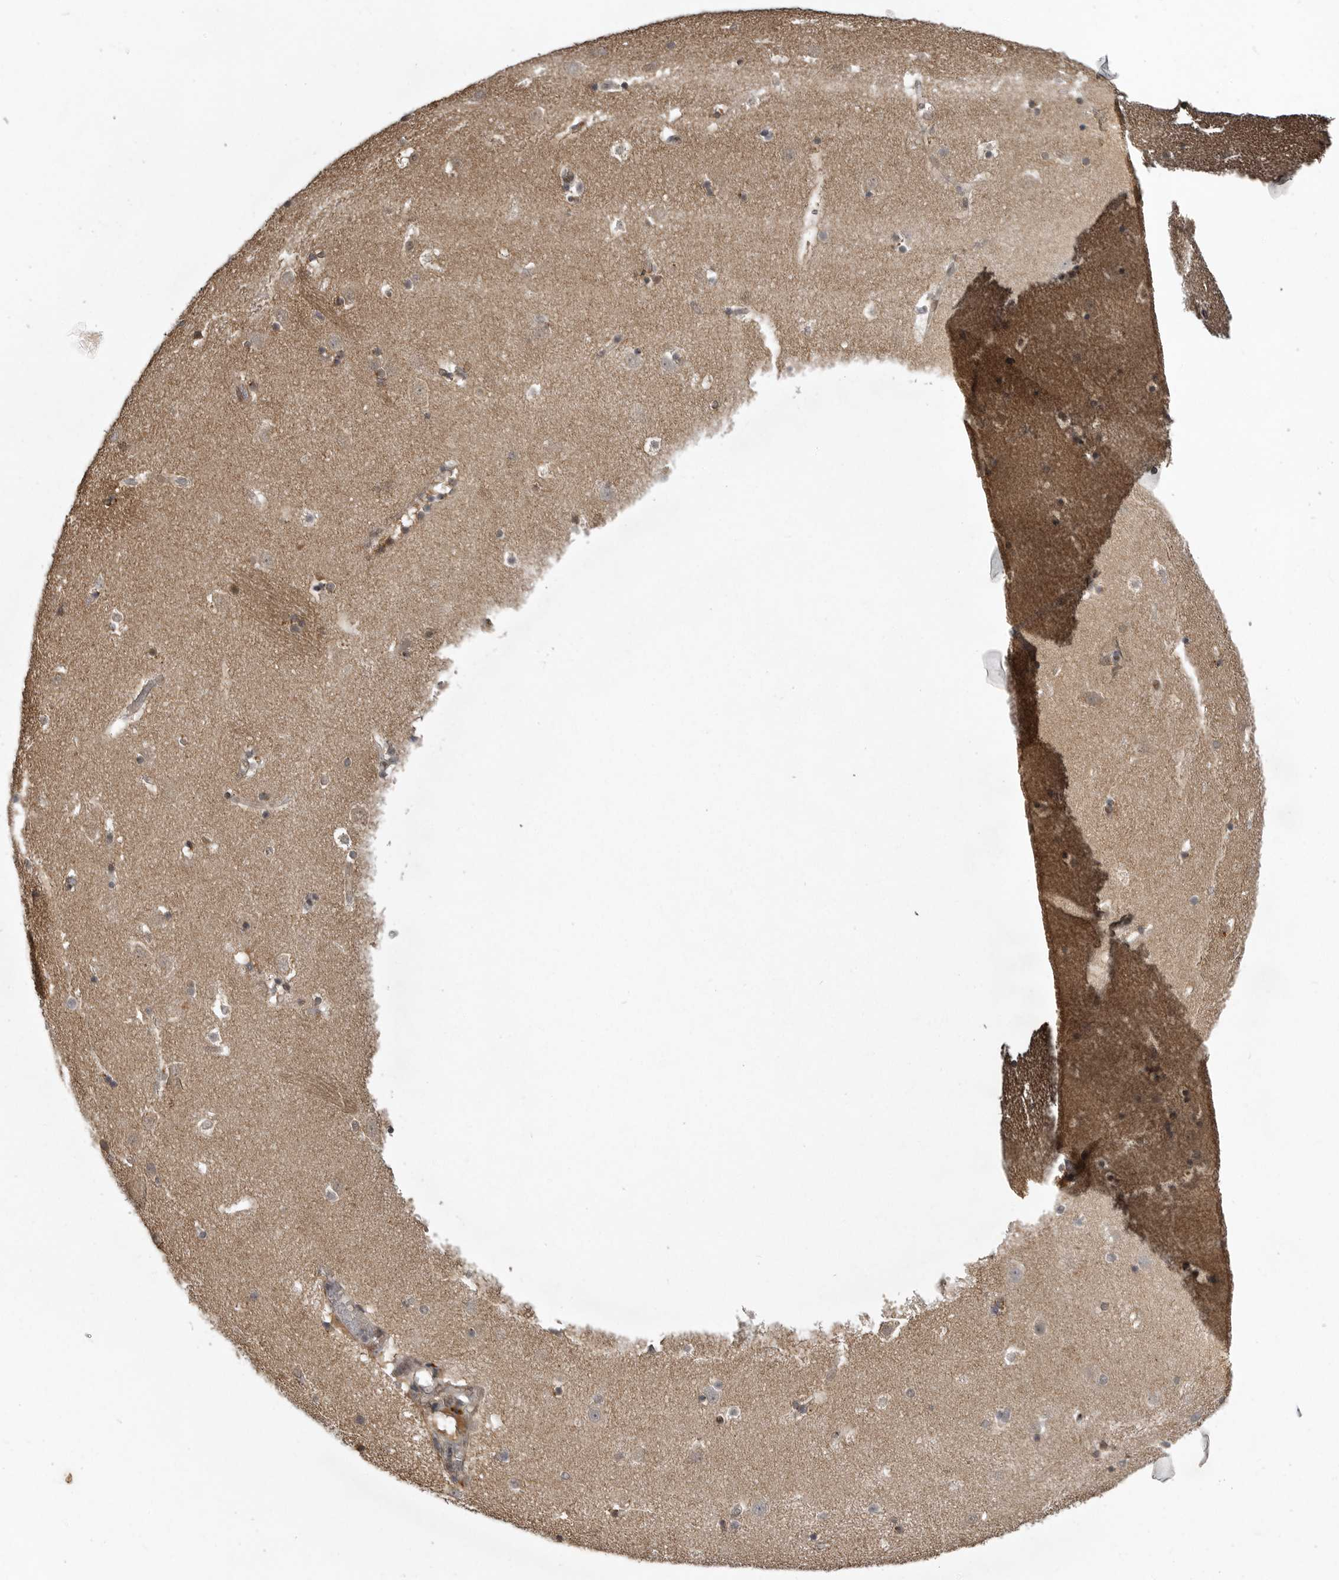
{"staining": {"intensity": "moderate", "quantity": "<25%", "location": "cytoplasmic/membranous,nuclear"}, "tissue": "caudate", "cell_type": "Glial cells", "image_type": "normal", "snomed": [{"axis": "morphology", "description": "Normal tissue, NOS"}, {"axis": "topography", "description": "Lateral ventricle wall"}], "caption": "A low amount of moderate cytoplasmic/membranous,nuclear positivity is seen in approximately <25% of glial cells in benign caudate.", "gene": "SNX16", "patient": {"sex": "male", "age": 45}}